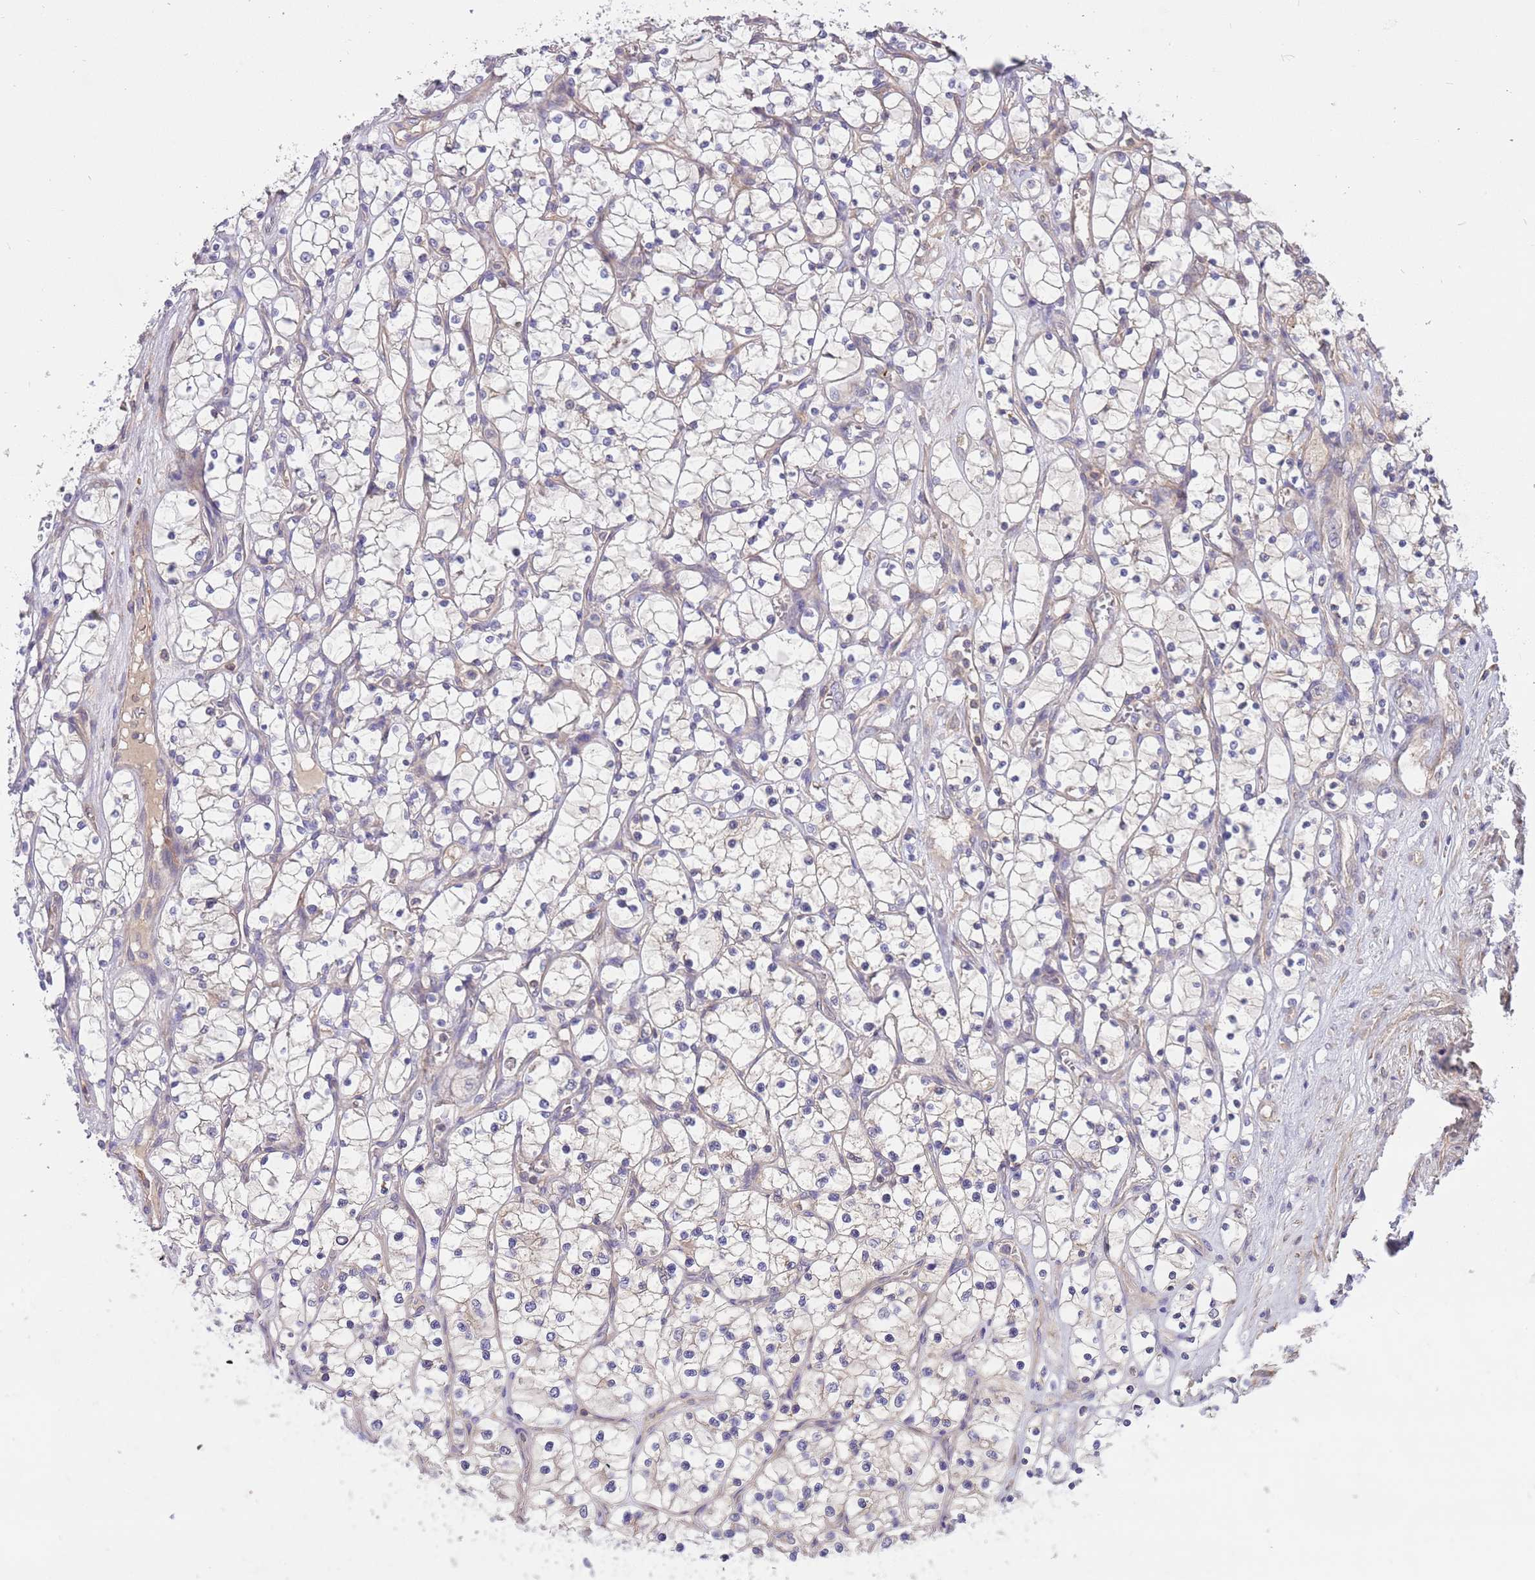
{"staining": {"intensity": "negative", "quantity": "none", "location": "none"}, "tissue": "renal cancer", "cell_type": "Tumor cells", "image_type": "cancer", "snomed": [{"axis": "morphology", "description": "Adenocarcinoma, NOS"}, {"axis": "topography", "description": "Kidney"}], "caption": "This is a photomicrograph of immunohistochemistry (IHC) staining of adenocarcinoma (renal), which shows no expression in tumor cells. The staining is performed using DAB (3,3'-diaminobenzidine) brown chromogen with nuclei counter-stained in using hematoxylin.", "gene": "MVD", "patient": {"sex": "female", "age": 69}}